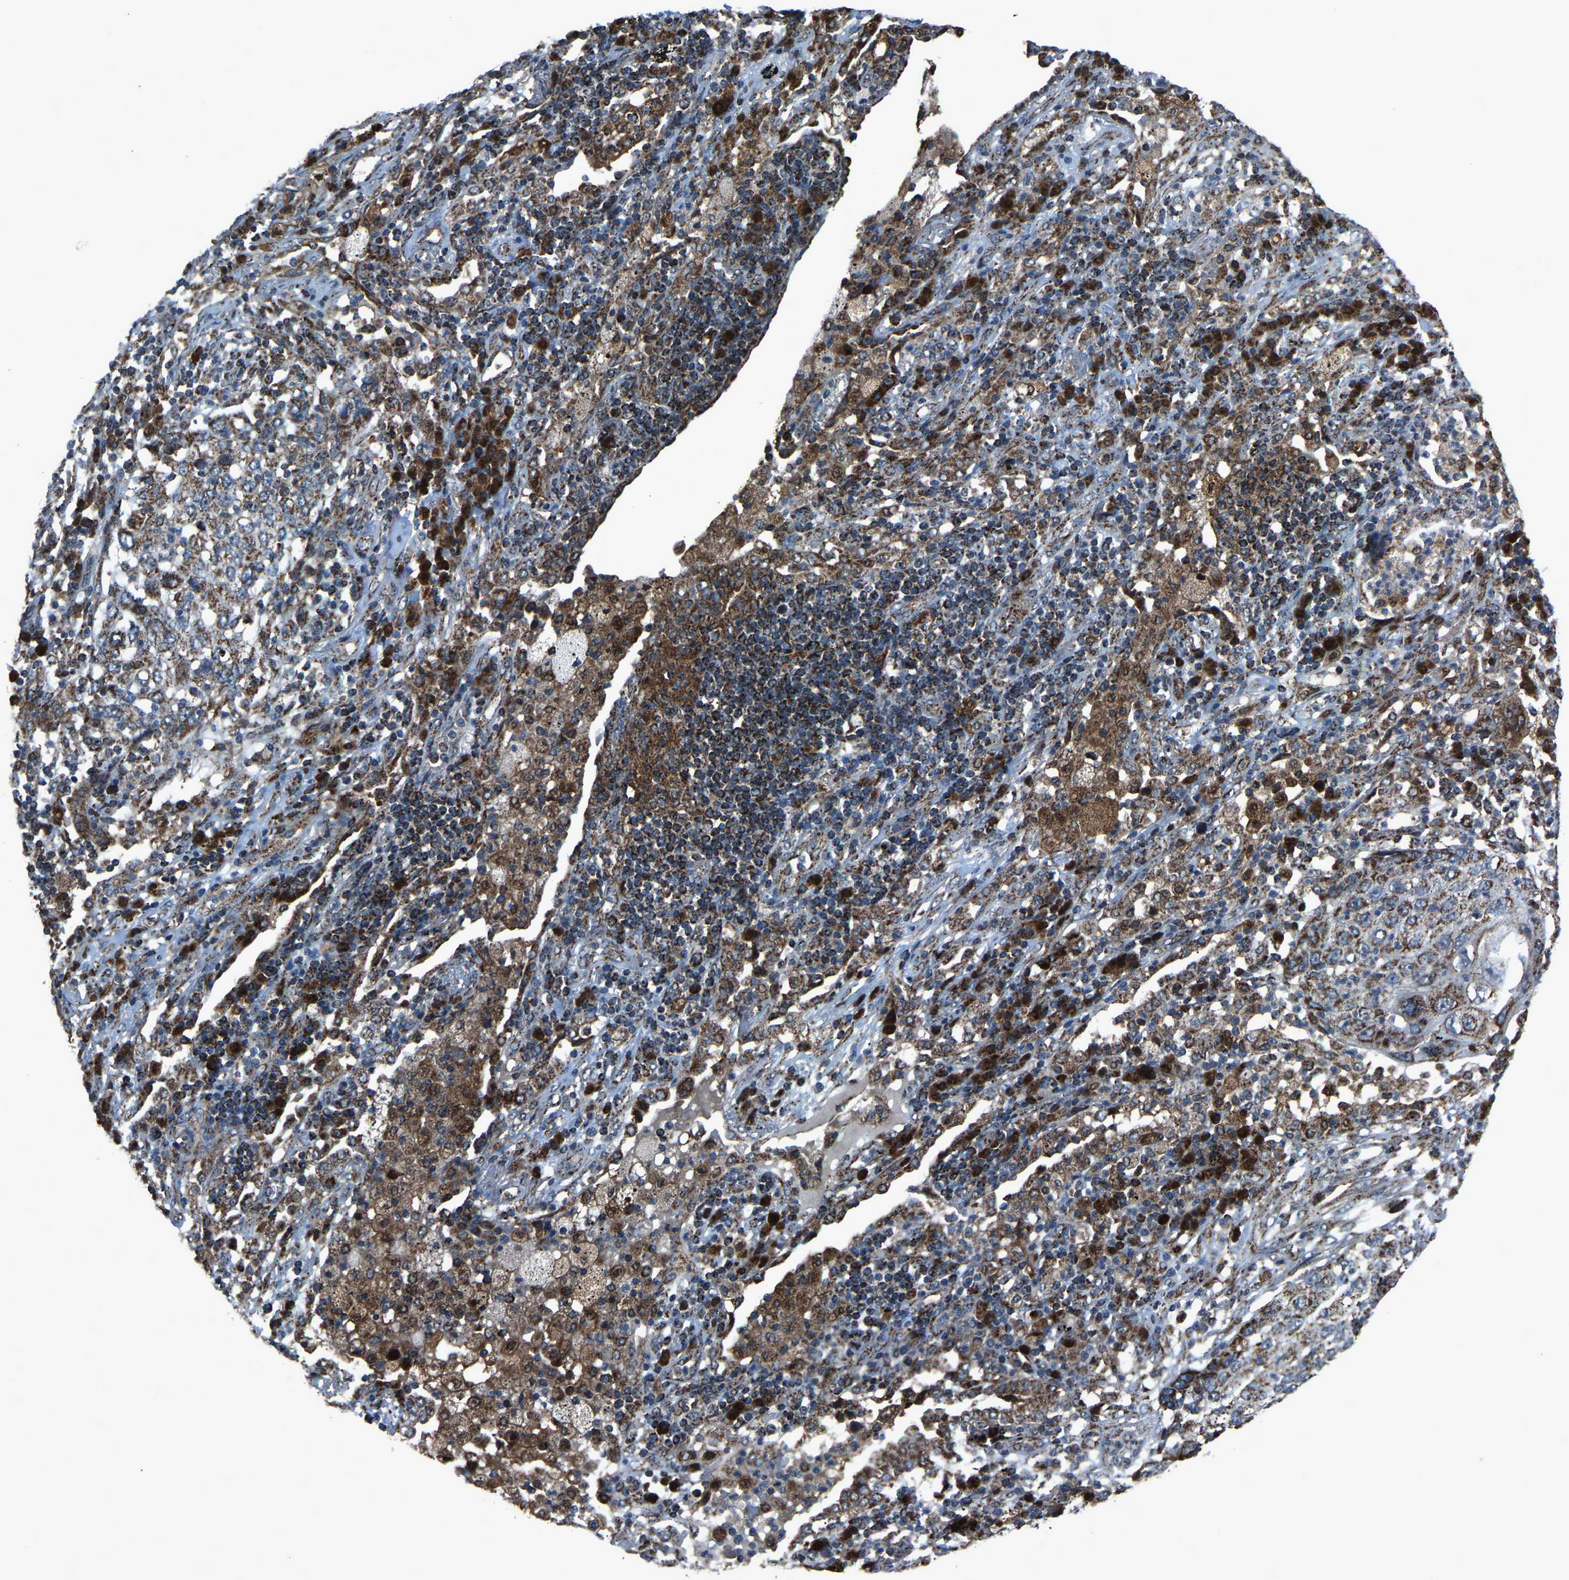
{"staining": {"intensity": "moderate", "quantity": "25%-75%", "location": "cytoplasmic/membranous"}, "tissue": "lung cancer", "cell_type": "Tumor cells", "image_type": "cancer", "snomed": [{"axis": "morphology", "description": "Squamous cell carcinoma, NOS"}, {"axis": "topography", "description": "Lung"}], "caption": "Tumor cells reveal medium levels of moderate cytoplasmic/membranous expression in about 25%-75% of cells in squamous cell carcinoma (lung).", "gene": "AKR1A1", "patient": {"sex": "female", "age": 63}}